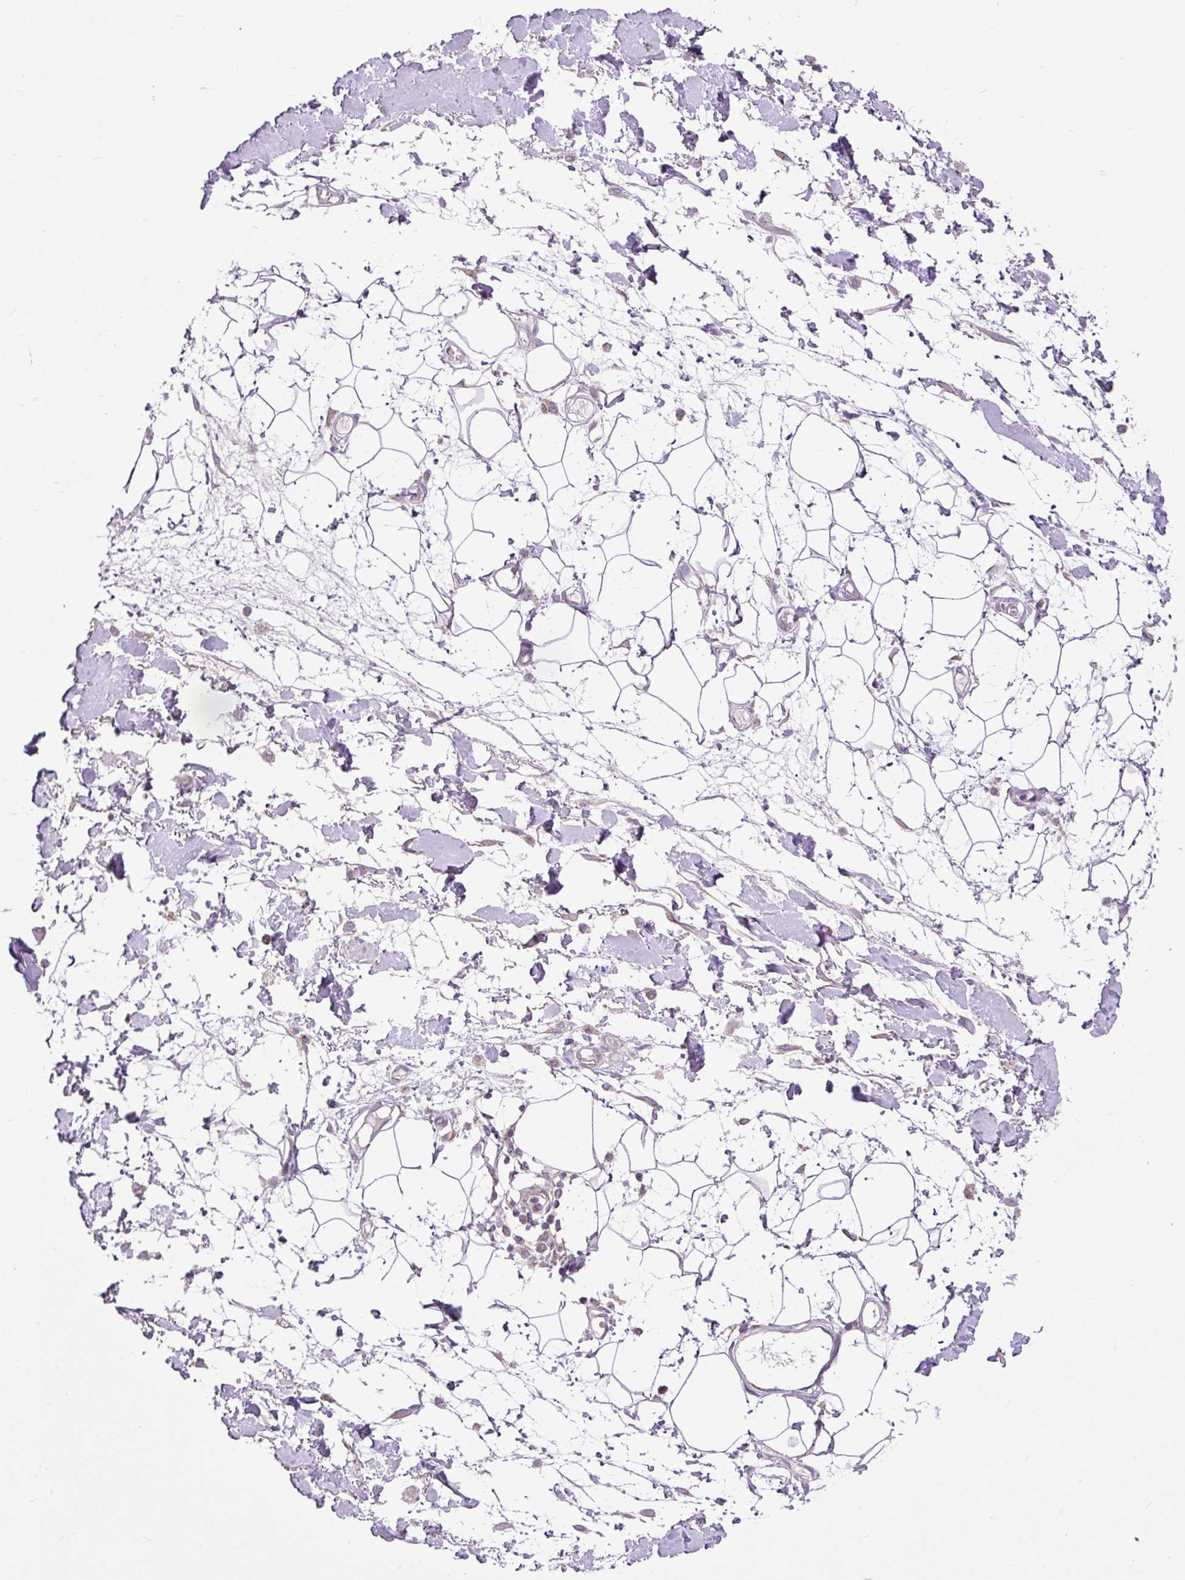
{"staining": {"intensity": "negative", "quantity": "none", "location": "none"}, "tissue": "adipose tissue", "cell_type": "Adipocytes", "image_type": "normal", "snomed": [{"axis": "morphology", "description": "Normal tissue, NOS"}, {"axis": "topography", "description": "Vulva"}, {"axis": "topography", "description": "Peripheral nerve tissue"}], "caption": "An immunohistochemistry (IHC) histopathology image of unremarkable adipose tissue is shown. There is no staining in adipocytes of adipose tissue.", "gene": "TM2D3", "patient": {"sex": "female", "age": 68}}